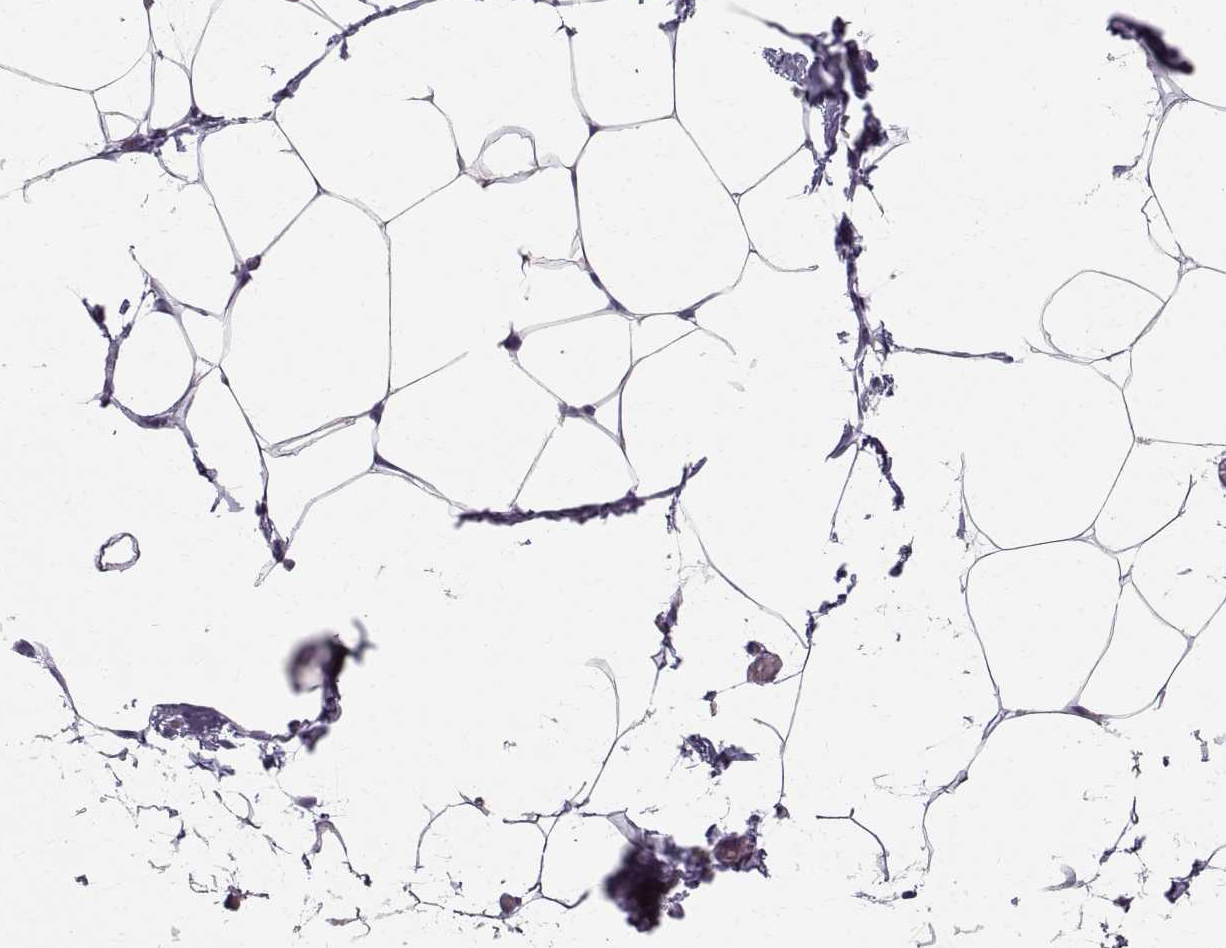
{"staining": {"intensity": "negative", "quantity": "none", "location": "none"}, "tissue": "adipose tissue", "cell_type": "Adipocytes", "image_type": "normal", "snomed": [{"axis": "morphology", "description": "Normal tissue, NOS"}, {"axis": "topography", "description": "Adipose tissue"}], "caption": "Immunohistochemical staining of benign human adipose tissue reveals no significant expression in adipocytes.", "gene": "SLC22A6", "patient": {"sex": "male", "age": 57}}